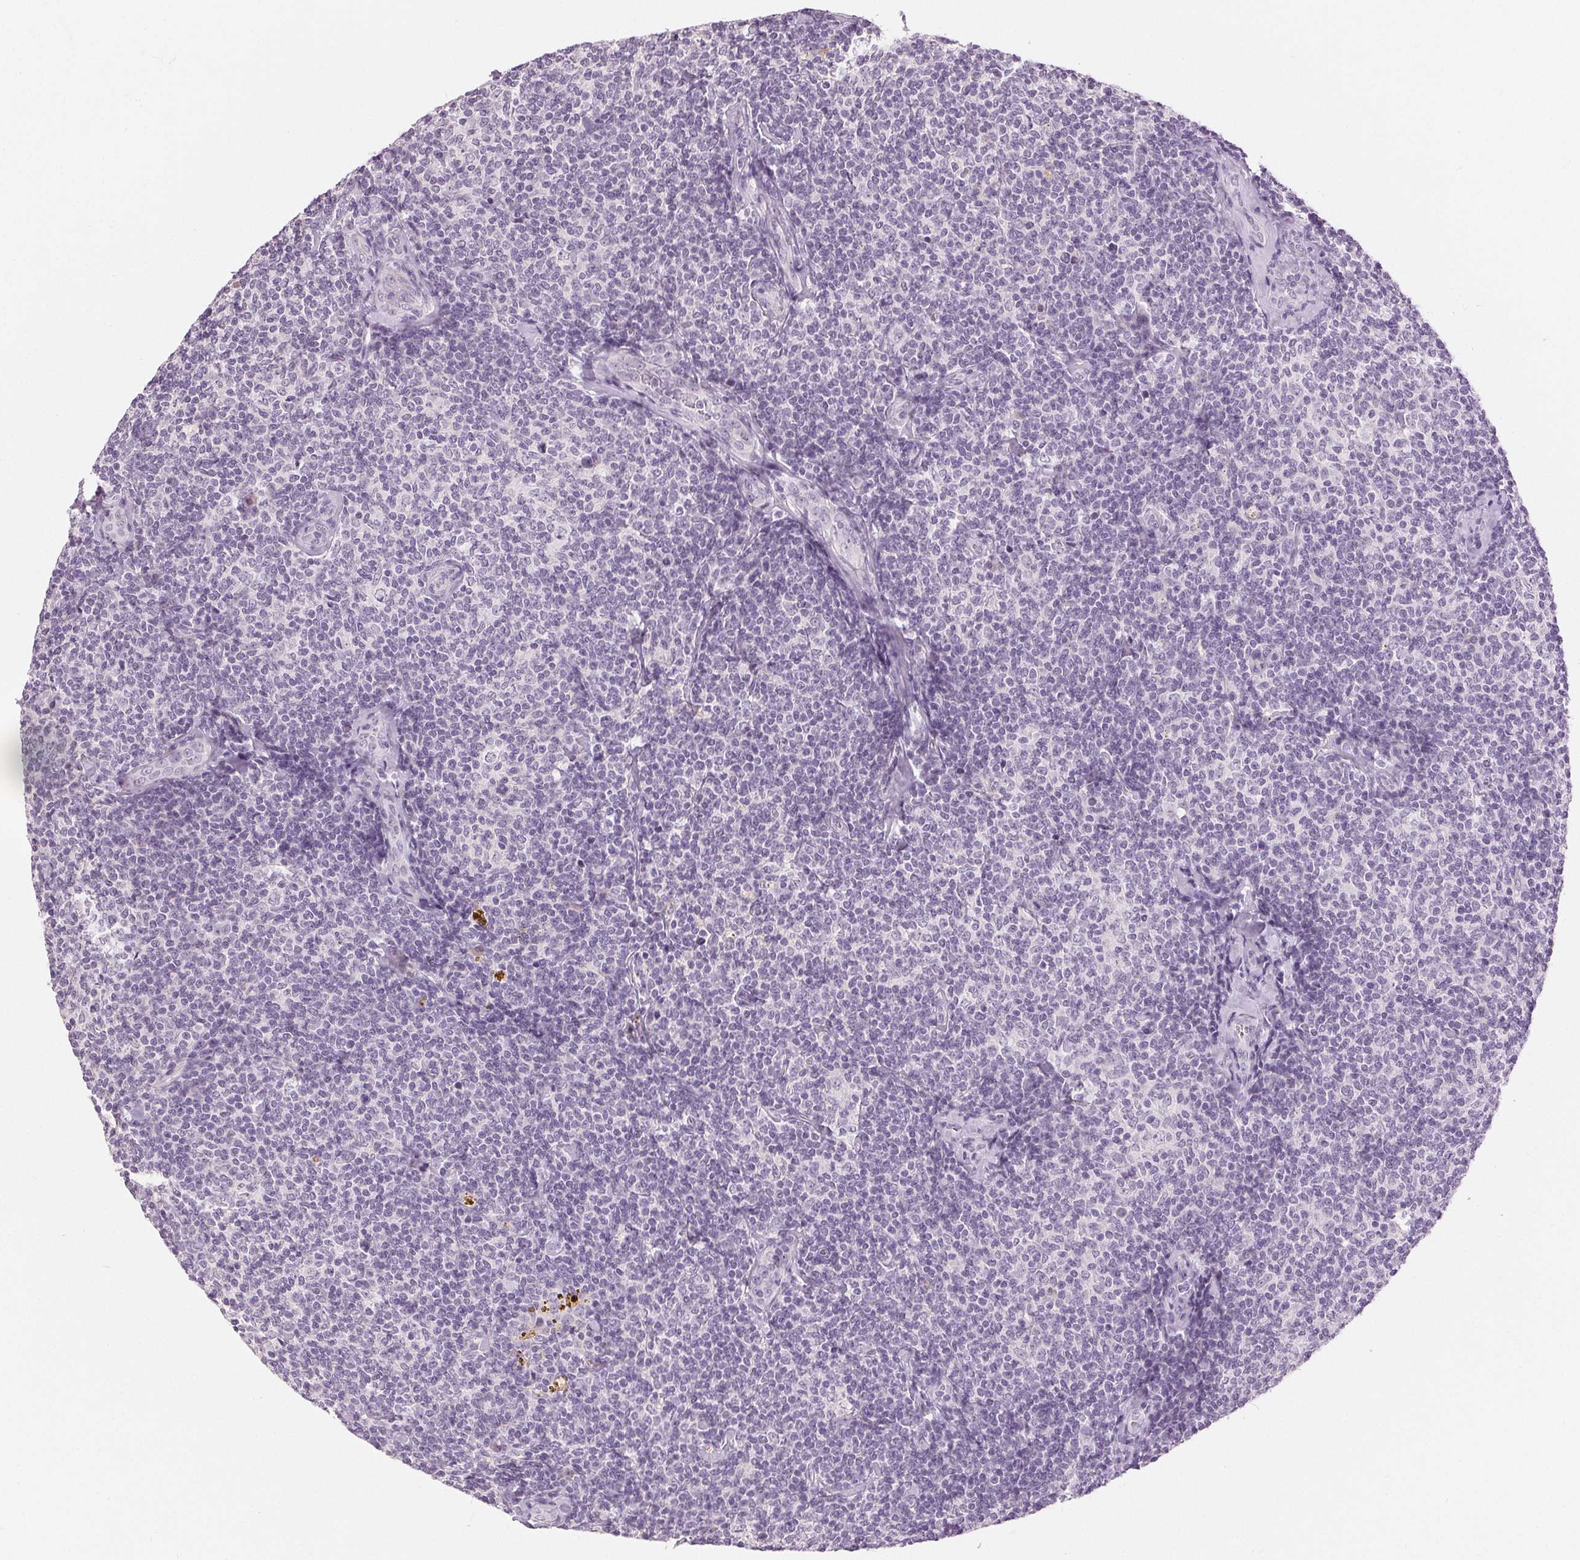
{"staining": {"intensity": "negative", "quantity": "none", "location": "none"}, "tissue": "lymphoma", "cell_type": "Tumor cells", "image_type": "cancer", "snomed": [{"axis": "morphology", "description": "Malignant lymphoma, non-Hodgkin's type, Low grade"}, {"axis": "topography", "description": "Lymph node"}], "caption": "An image of low-grade malignant lymphoma, non-Hodgkin's type stained for a protein displays no brown staining in tumor cells. (DAB immunohistochemistry, high magnification).", "gene": "DSG3", "patient": {"sex": "female", "age": 56}}